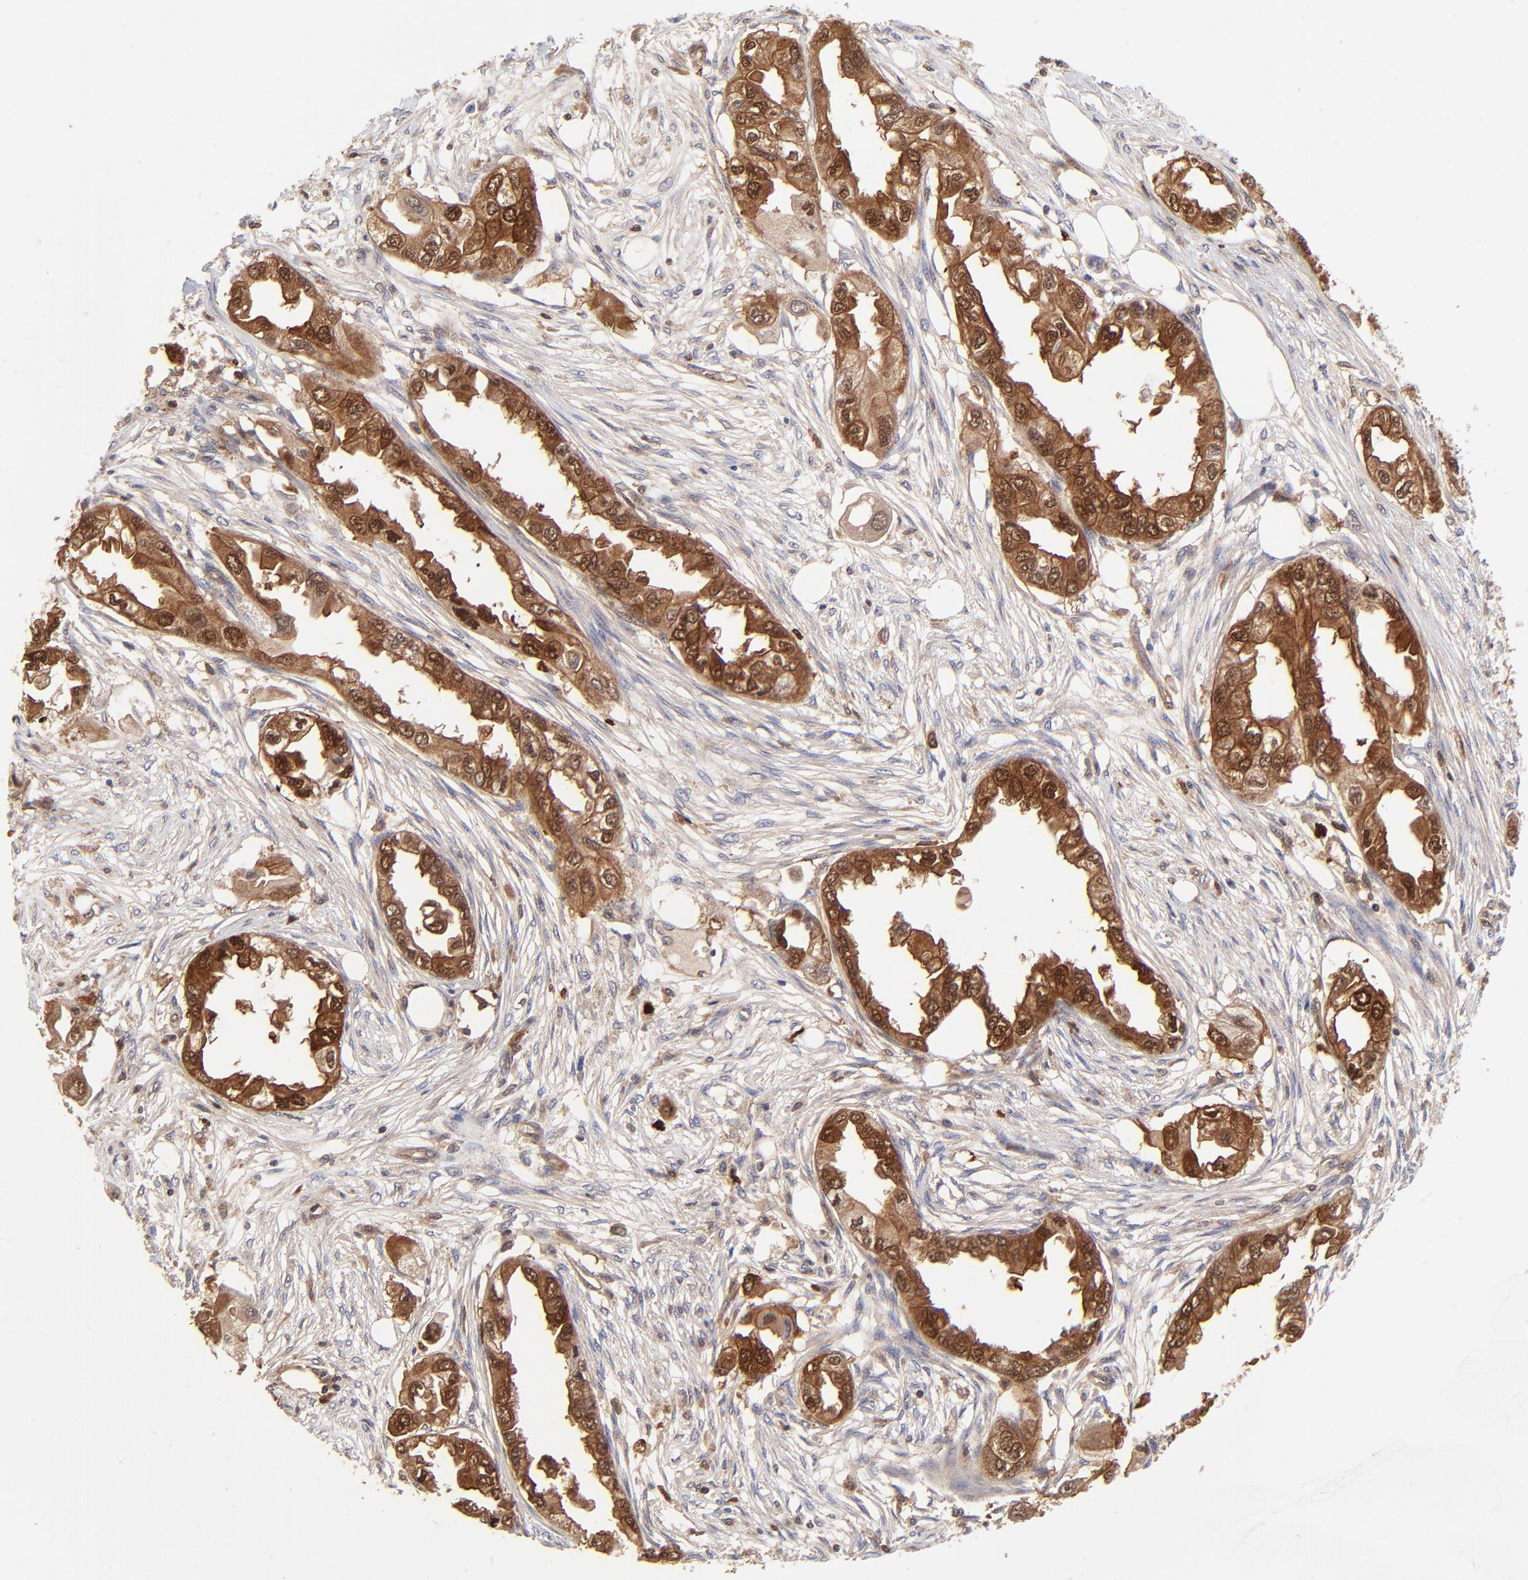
{"staining": {"intensity": "moderate", "quantity": "25%-75%", "location": "cytoplasmic/membranous,nuclear"}, "tissue": "endometrial cancer", "cell_type": "Tumor cells", "image_type": "cancer", "snomed": [{"axis": "morphology", "description": "Adenocarcinoma, NOS"}, {"axis": "topography", "description": "Endometrium"}], "caption": "A medium amount of moderate cytoplasmic/membranous and nuclear expression is appreciated in about 25%-75% of tumor cells in endometrial cancer (adenocarcinoma) tissue.", "gene": "DCTPP1", "patient": {"sex": "female", "age": 67}}